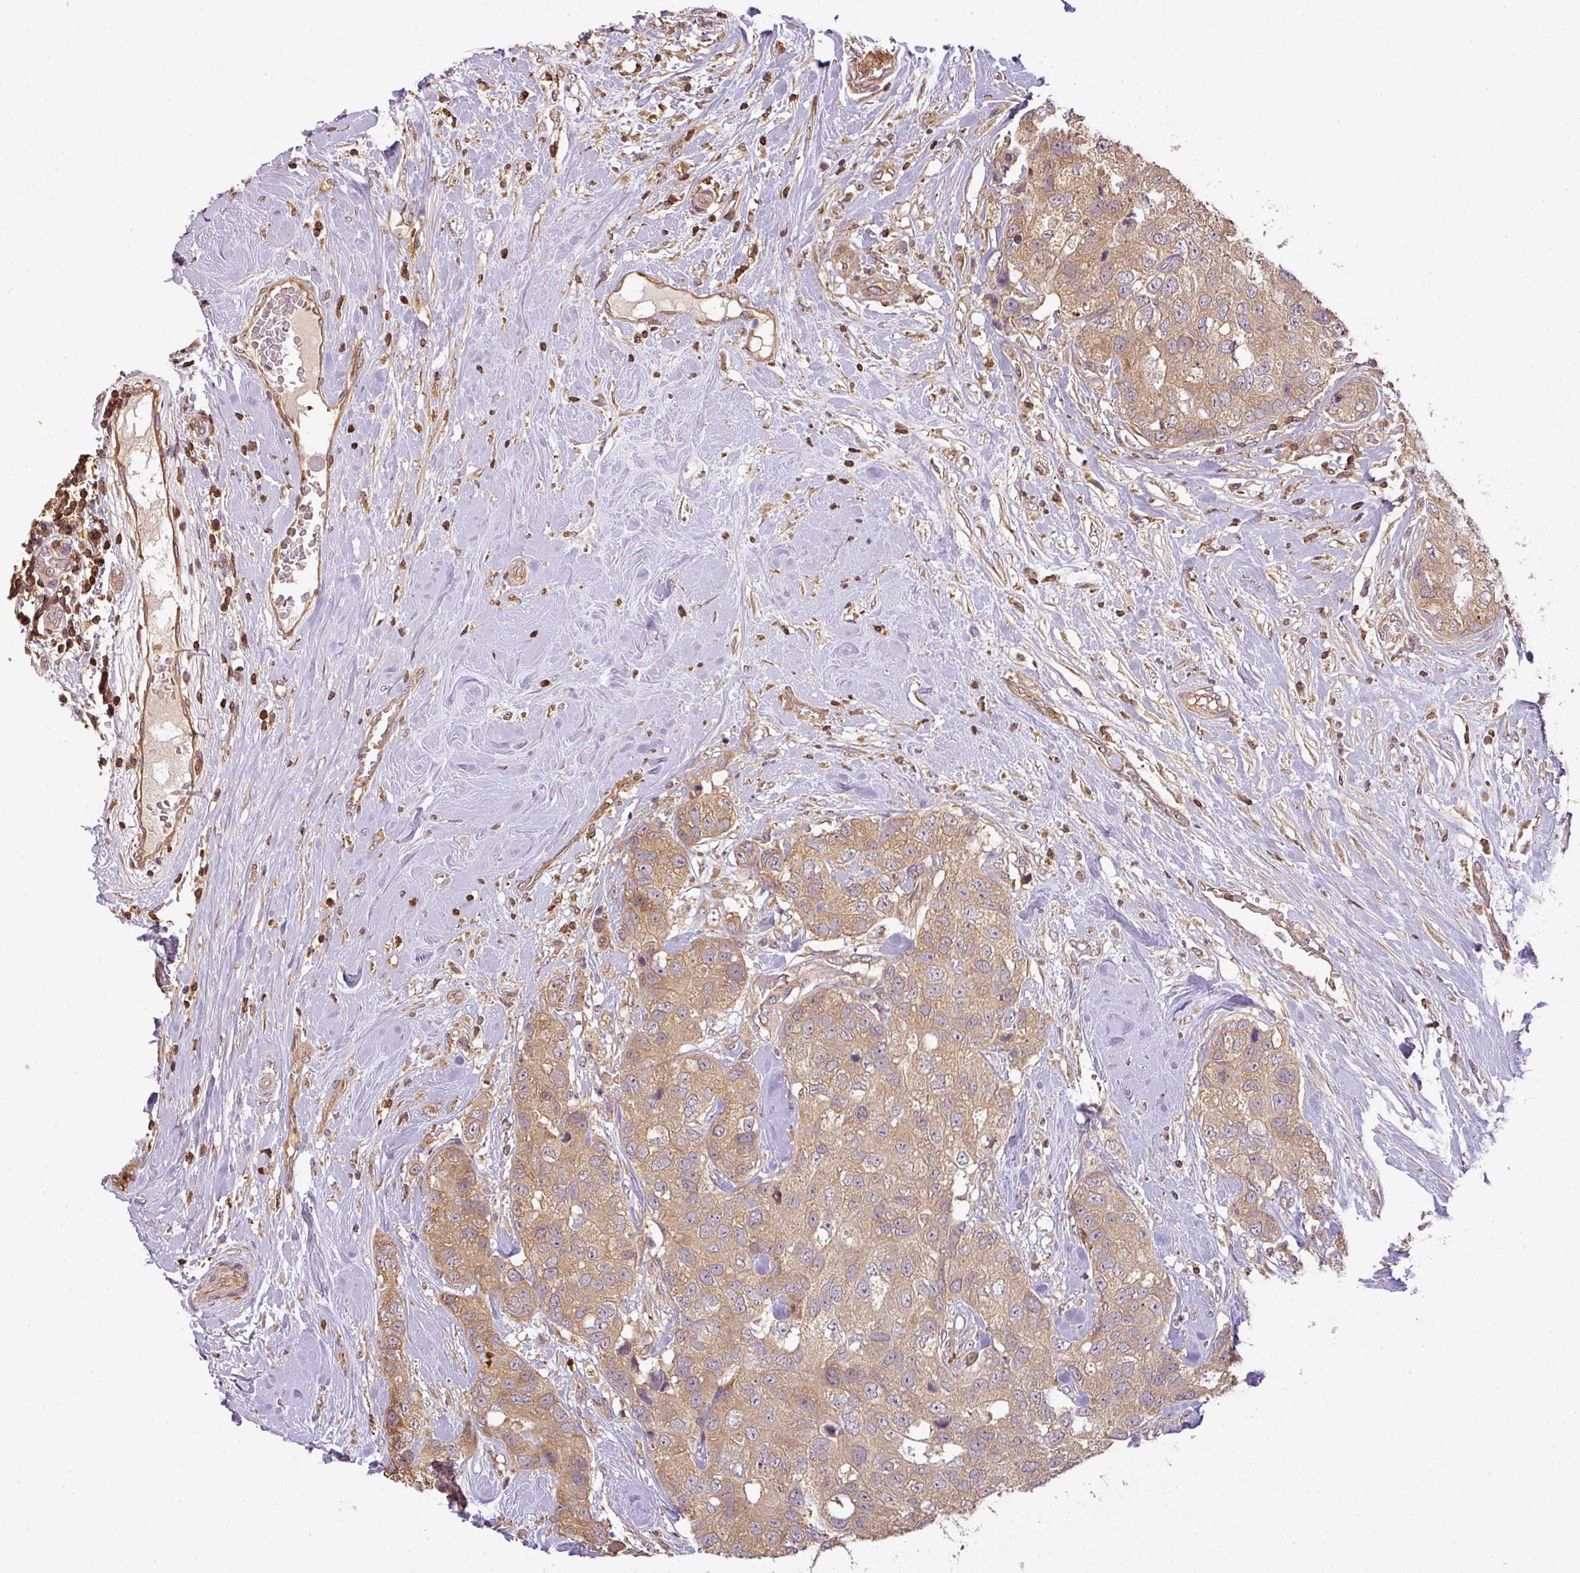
{"staining": {"intensity": "weak", "quantity": ">75%", "location": "cytoplasmic/membranous"}, "tissue": "breast cancer", "cell_type": "Tumor cells", "image_type": "cancer", "snomed": [{"axis": "morphology", "description": "Duct carcinoma"}, {"axis": "topography", "description": "Breast"}], "caption": "This is an image of IHC staining of breast cancer, which shows weak positivity in the cytoplasmic/membranous of tumor cells.", "gene": "TCL1B", "patient": {"sex": "female", "age": 62}}